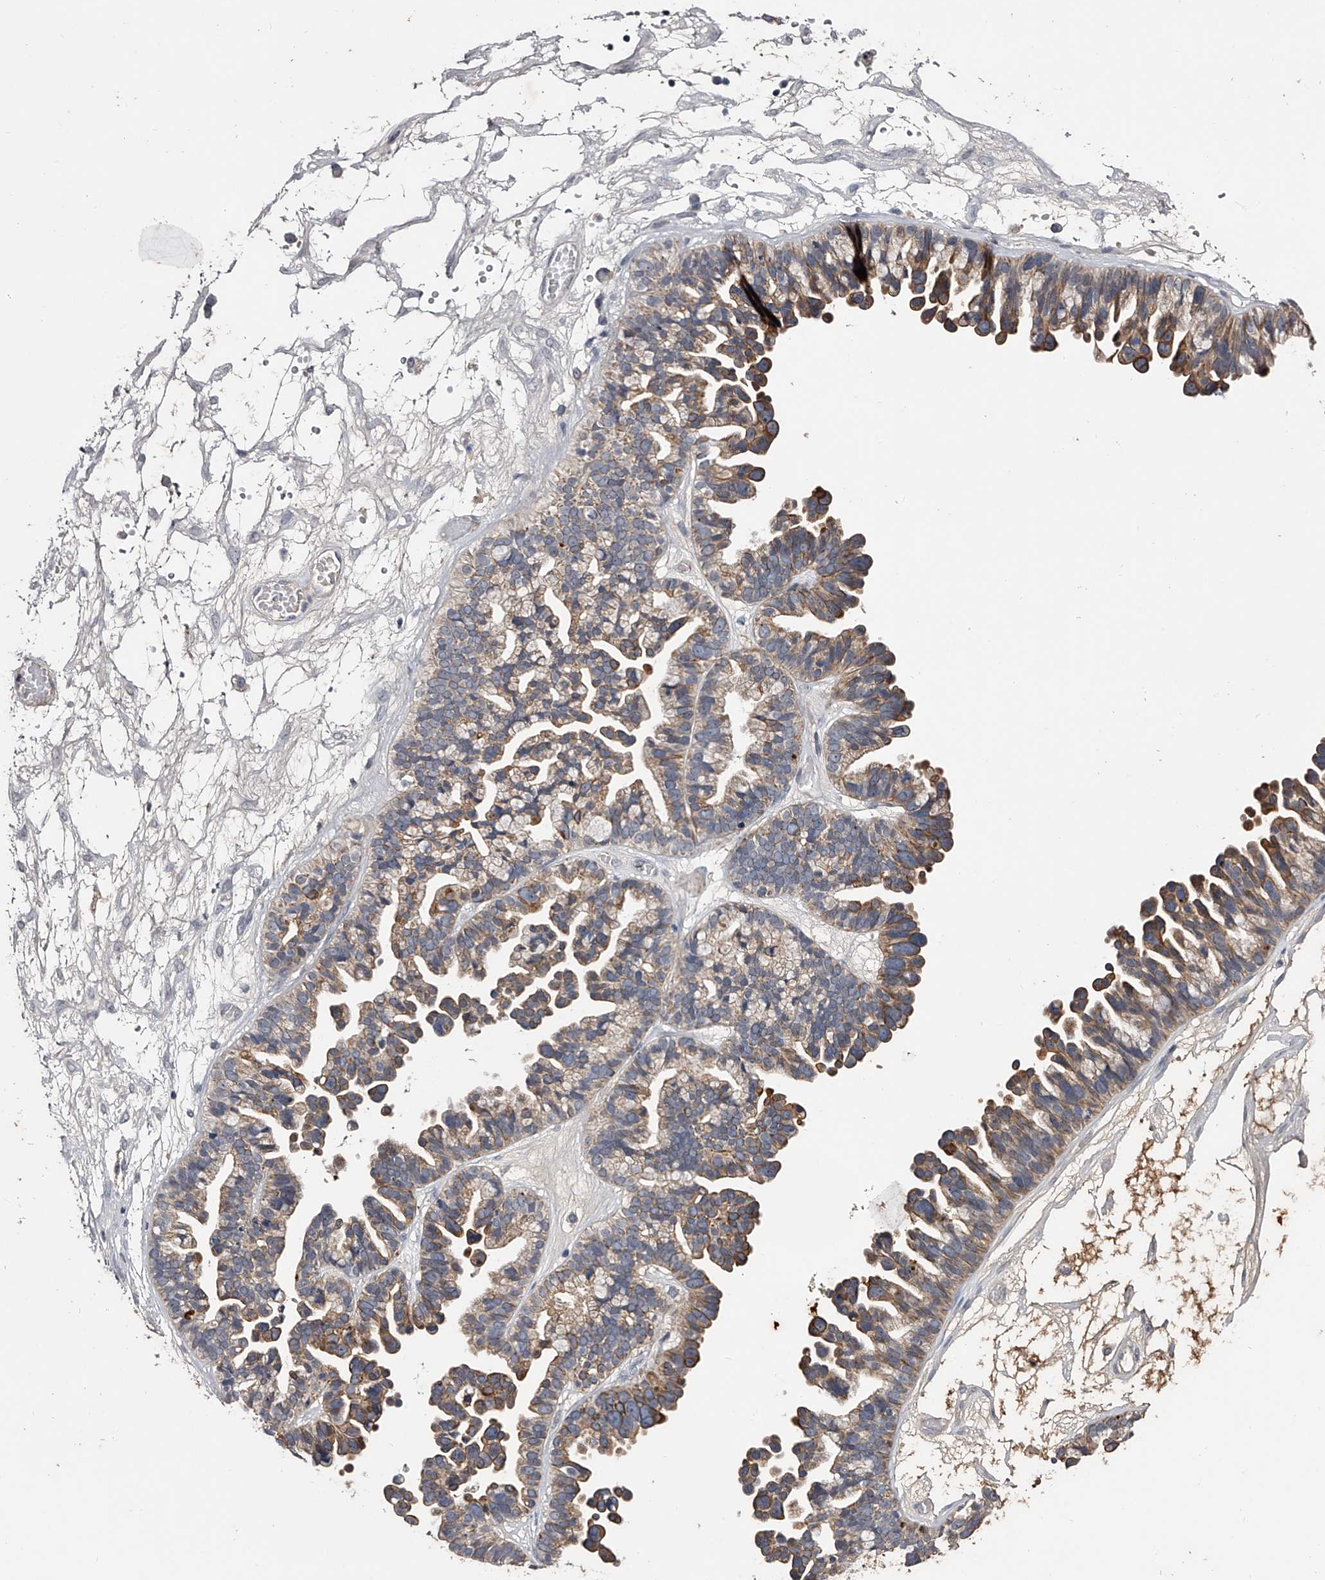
{"staining": {"intensity": "moderate", "quantity": ">75%", "location": "cytoplasmic/membranous"}, "tissue": "ovarian cancer", "cell_type": "Tumor cells", "image_type": "cancer", "snomed": [{"axis": "morphology", "description": "Cystadenocarcinoma, serous, NOS"}, {"axis": "topography", "description": "Ovary"}], "caption": "This is a histology image of immunohistochemistry staining of ovarian cancer, which shows moderate positivity in the cytoplasmic/membranous of tumor cells.", "gene": "MDN1", "patient": {"sex": "female", "age": 56}}